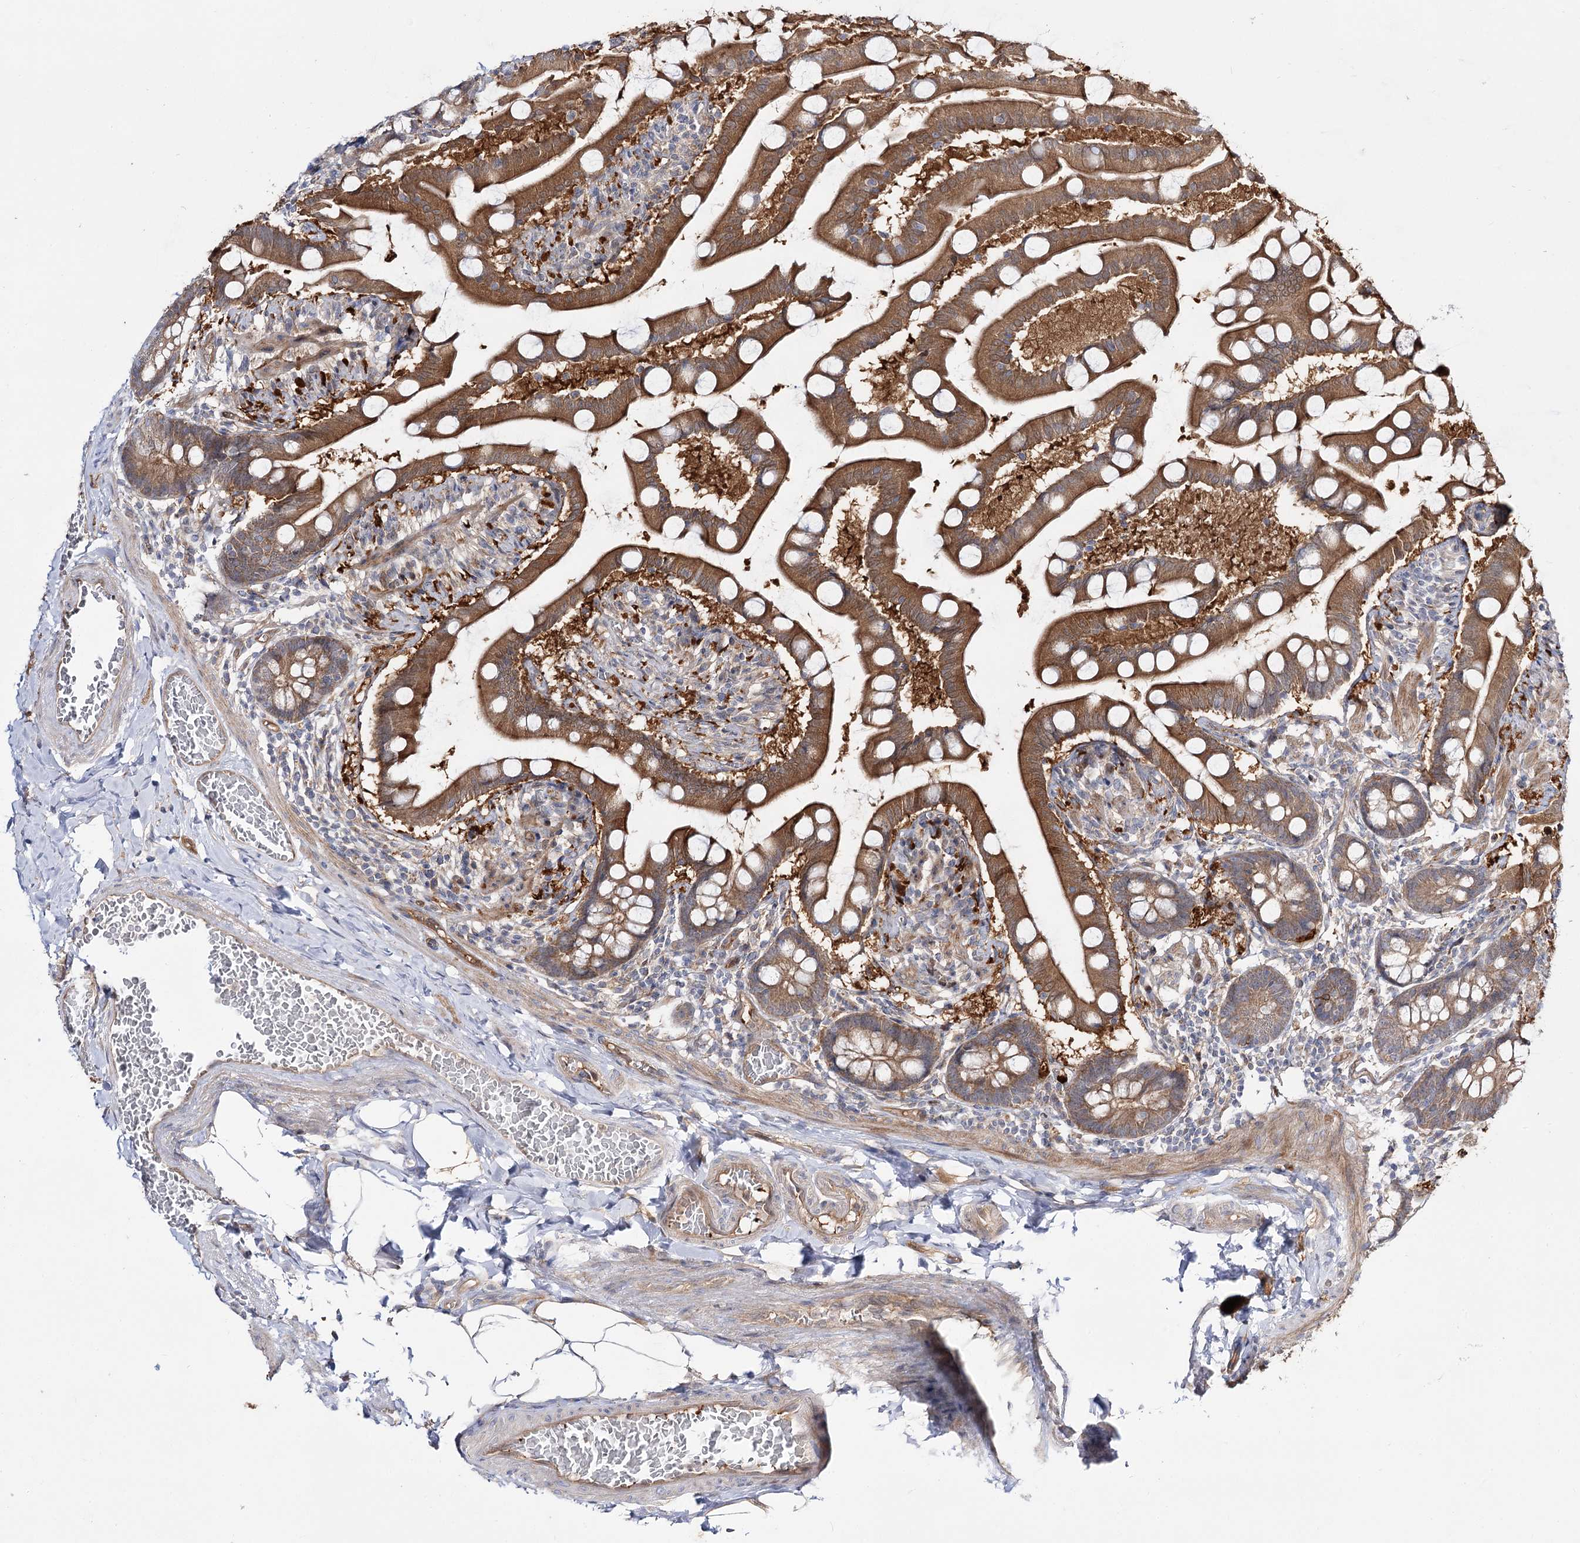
{"staining": {"intensity": "strong", "quantity": ">75%", "location": "cytoplasmic/membranous"}, "tissue": "small intestine", "cell_type": "Glandular cells", "image_type": "normal", "snomed": [{"axis": "morphology", "description": "Normal tissue, NOS"}, {"axis": "topography", "description": "Small intestine"}], "caption": "Brown immunohistochemical staining in normal human small intestine exhibits strong cytoplasmic/membranous expression in approximately >75% of glandular cells. Immunohistochemistry stains the protein in brown and the nuclei are stained blue.", "gene": "C11orf80", "patient": {"sex": "male", "age": 41}}